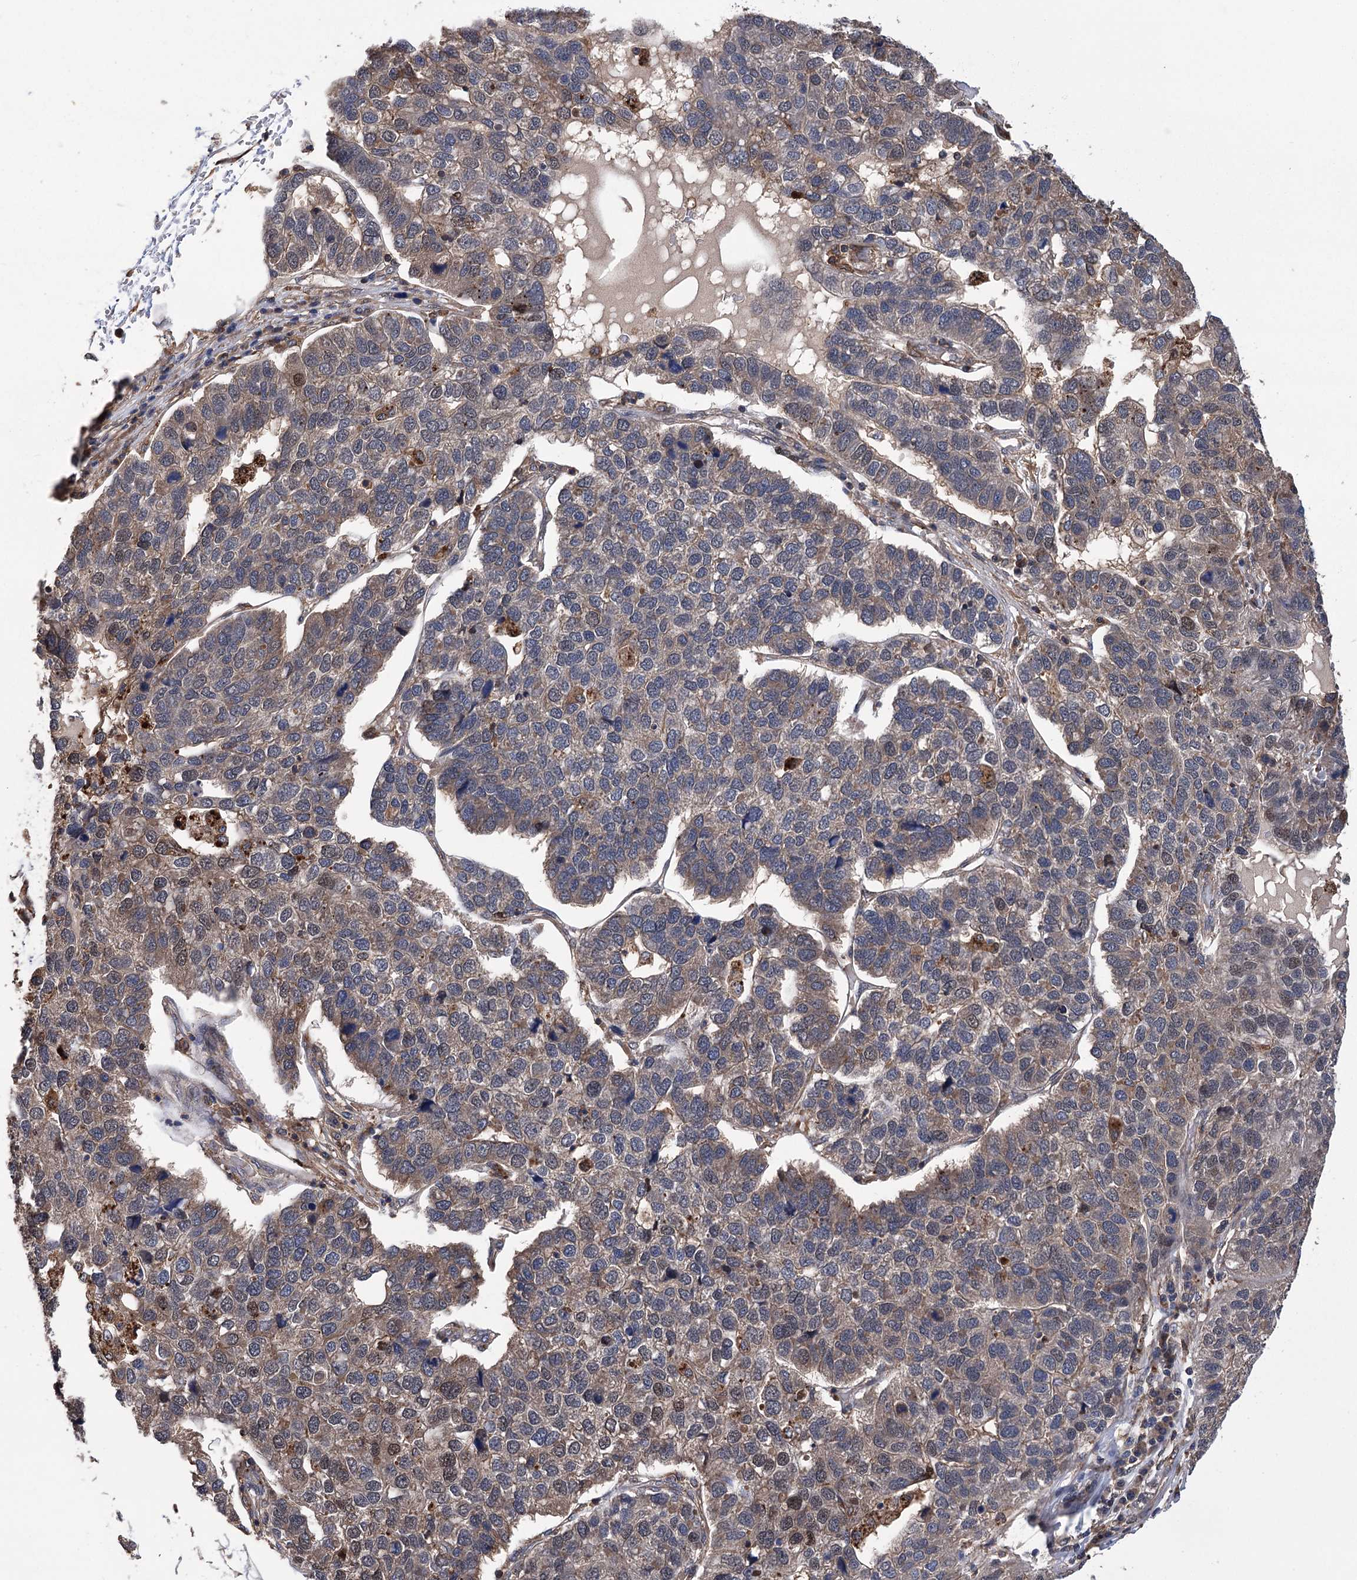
{"staining": {"intensity": "weak", "quantity": "<25%", "location": "cytoplasmic/membranous"}, "tissue": "pancreatic cancer", "cell_type": "Tumor cells", "image_type": "cancer", "snomed": [{"axis": "morphology", "description": "Adenocarcinoma, NOS"}, {"axis": "topography", "description": "Pancreas"}], "caption": "The photomicrograph exhibits no significant positivity in tumor cells of pancreatic adenocarcinoma. (Immunohistochemistry (ihc), brightfield microscopy, high magnification).", "gene": "DPP3", "patient": {"sex": "female", "age": 61}}